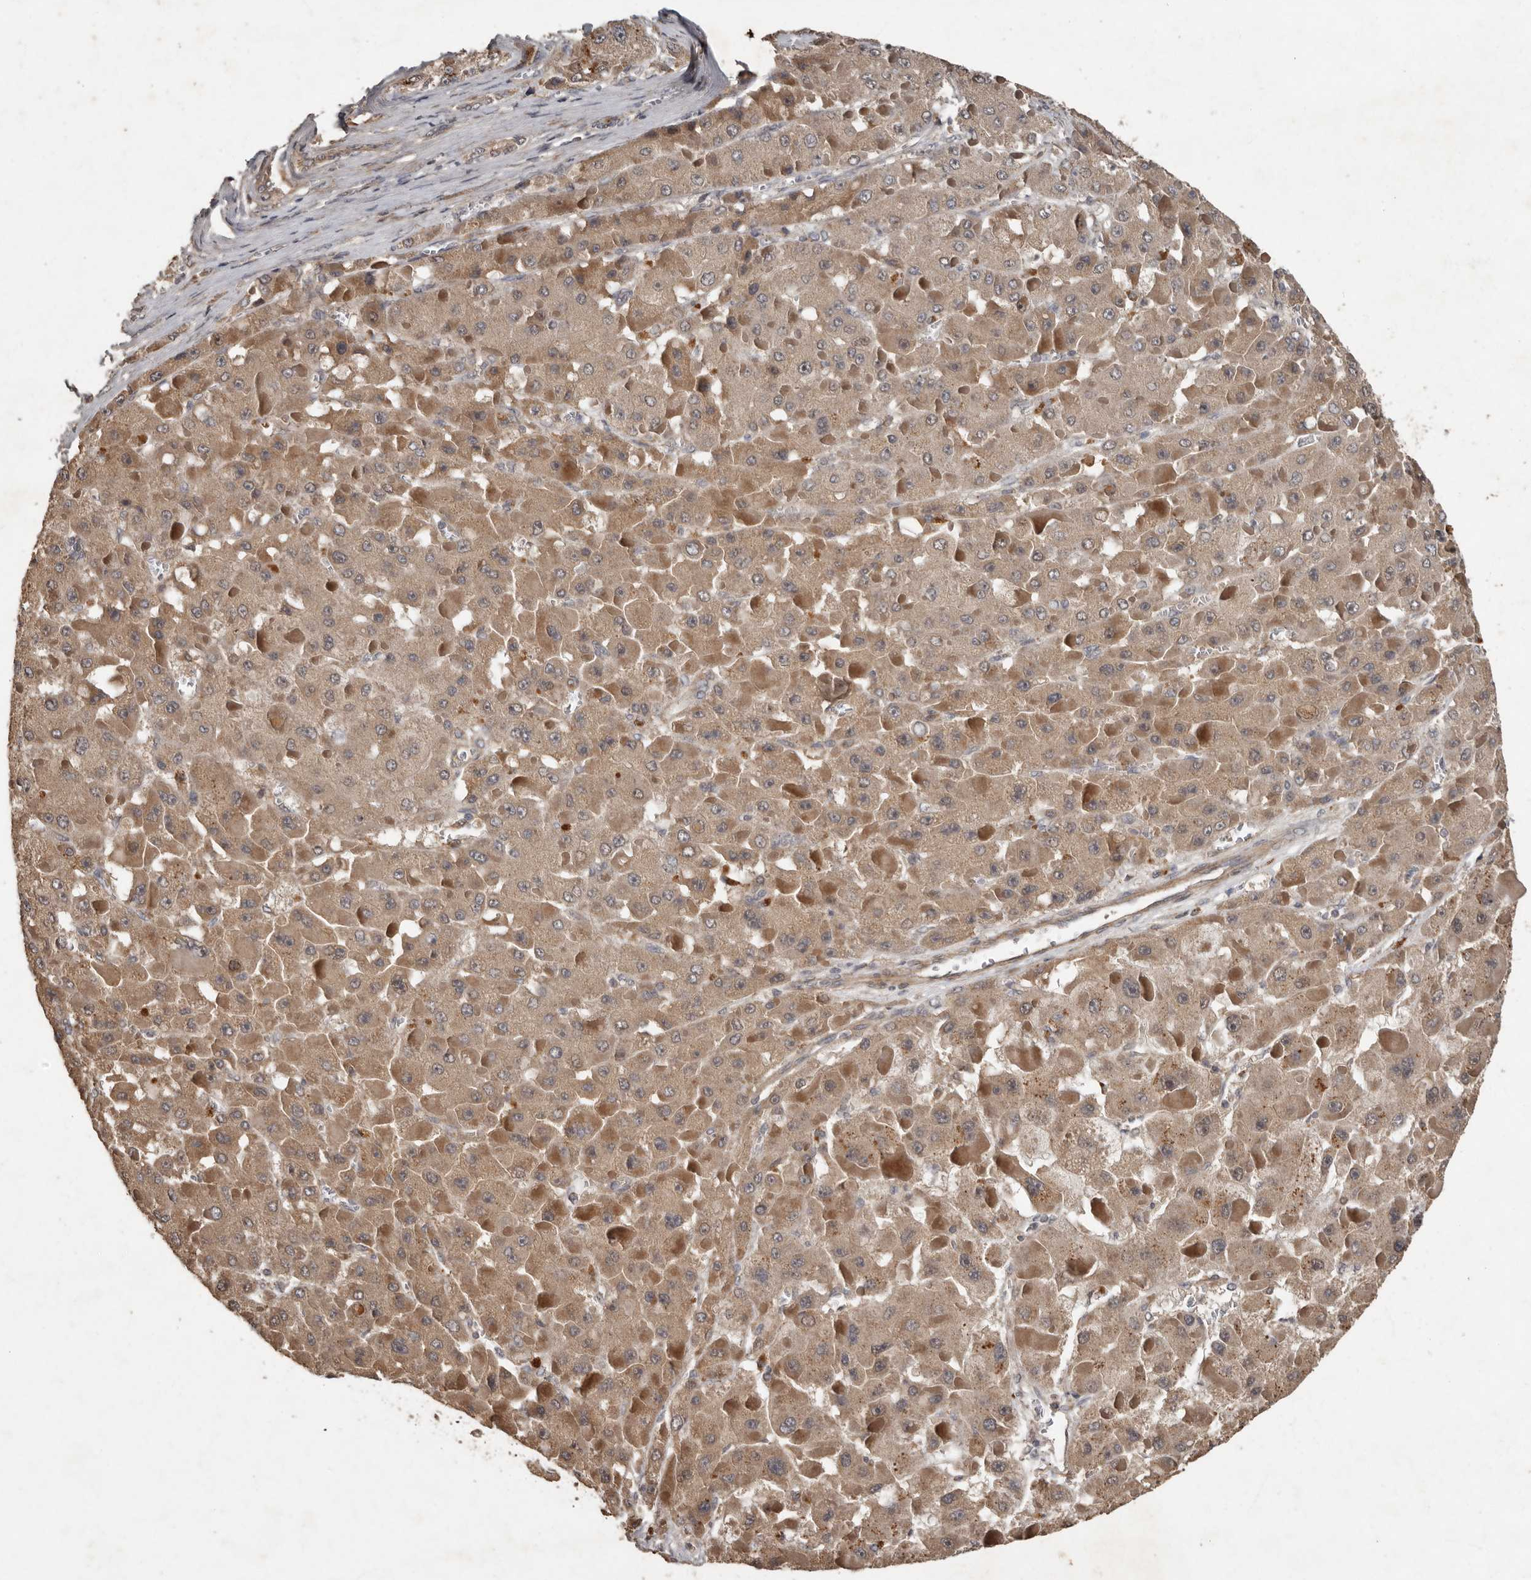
{"staining": {"intensity": "moderate", "quantity": ">75%", "location": "cytoplasmic/membranous"}, "tissue": "liver cancer", "cell_type": "Tumor cells", "image_type": "cancer", "snomed": [{"axis": "morphology", "description": "Carcinoma, Hepatocellular, NOS"}, {"axis": "topography", "description": "Liver"}], "caption": "Human liver cancer (hepatocellular carcinoma) stained with a brown dye exhibits moderate cytoplasmic/membranous positive expression in approximately >75% of tumor cells.", "gene": "KIF26B", "patient": {"sex": "female", "age": 73}}